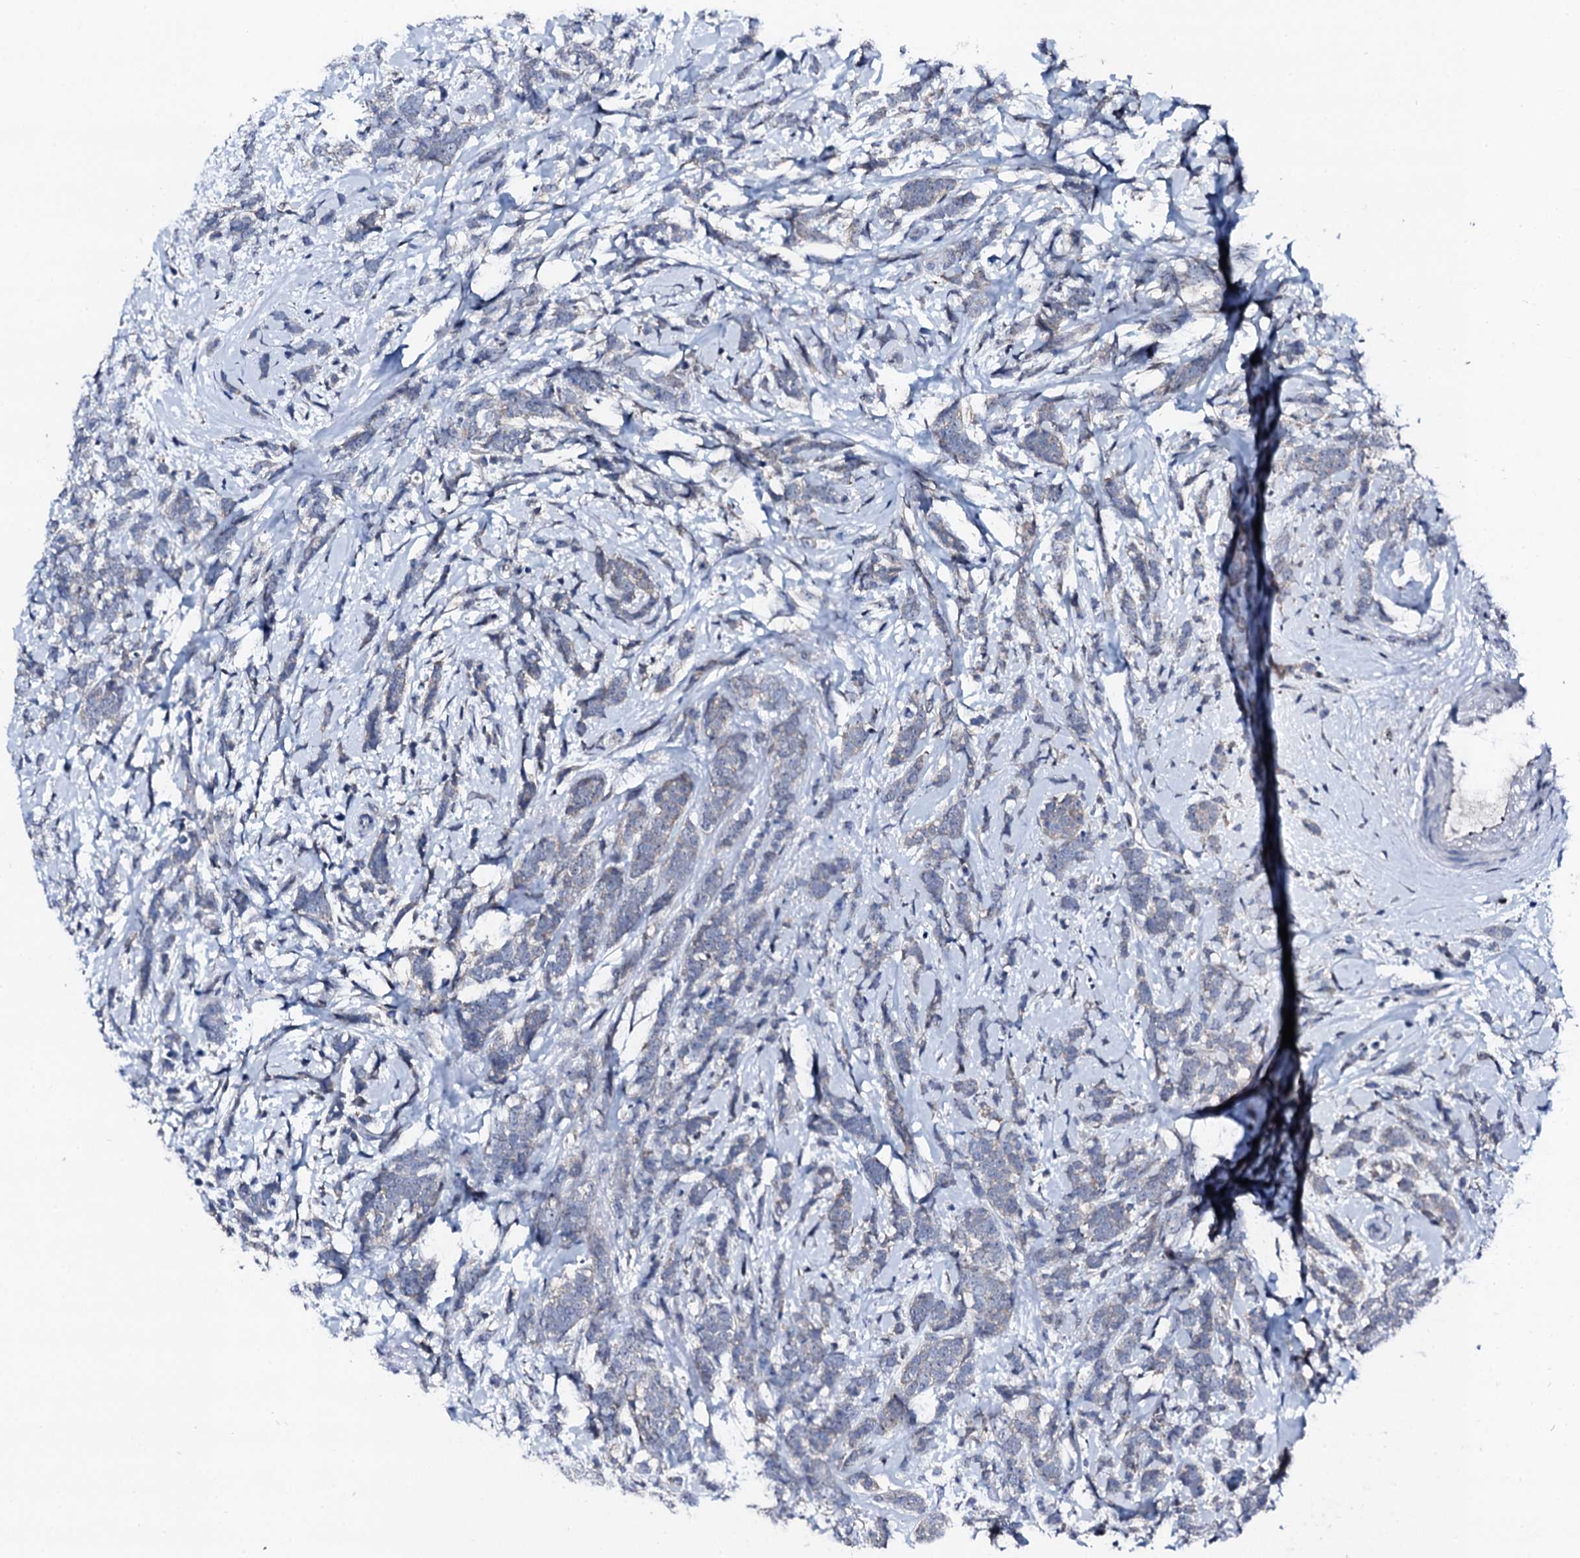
{"staining": {"intensity": "negative", "quantity": "none", "location": "none"}, "tissue": "breast cancer", "cell_type": "Tumor cells", "image_type": "cancer", "snomed": [{"axis": "morphology", "description": "Lobular carcinoma"}, {"axis": "topography", "description": "Breast"}], "caption": "A high-resolution histopathology image shows immunohistochemistry (IHC) staining of breast cancer, which exhibits no significant staining in tumor cells. The staining is performed using DAB (3,3'-diaminobenzidine) brown chromogen with nuclei counter-stained in using hematoxylin.", "gene": "TRAFD1", "patient": {"sex": "female", "age": 58}}